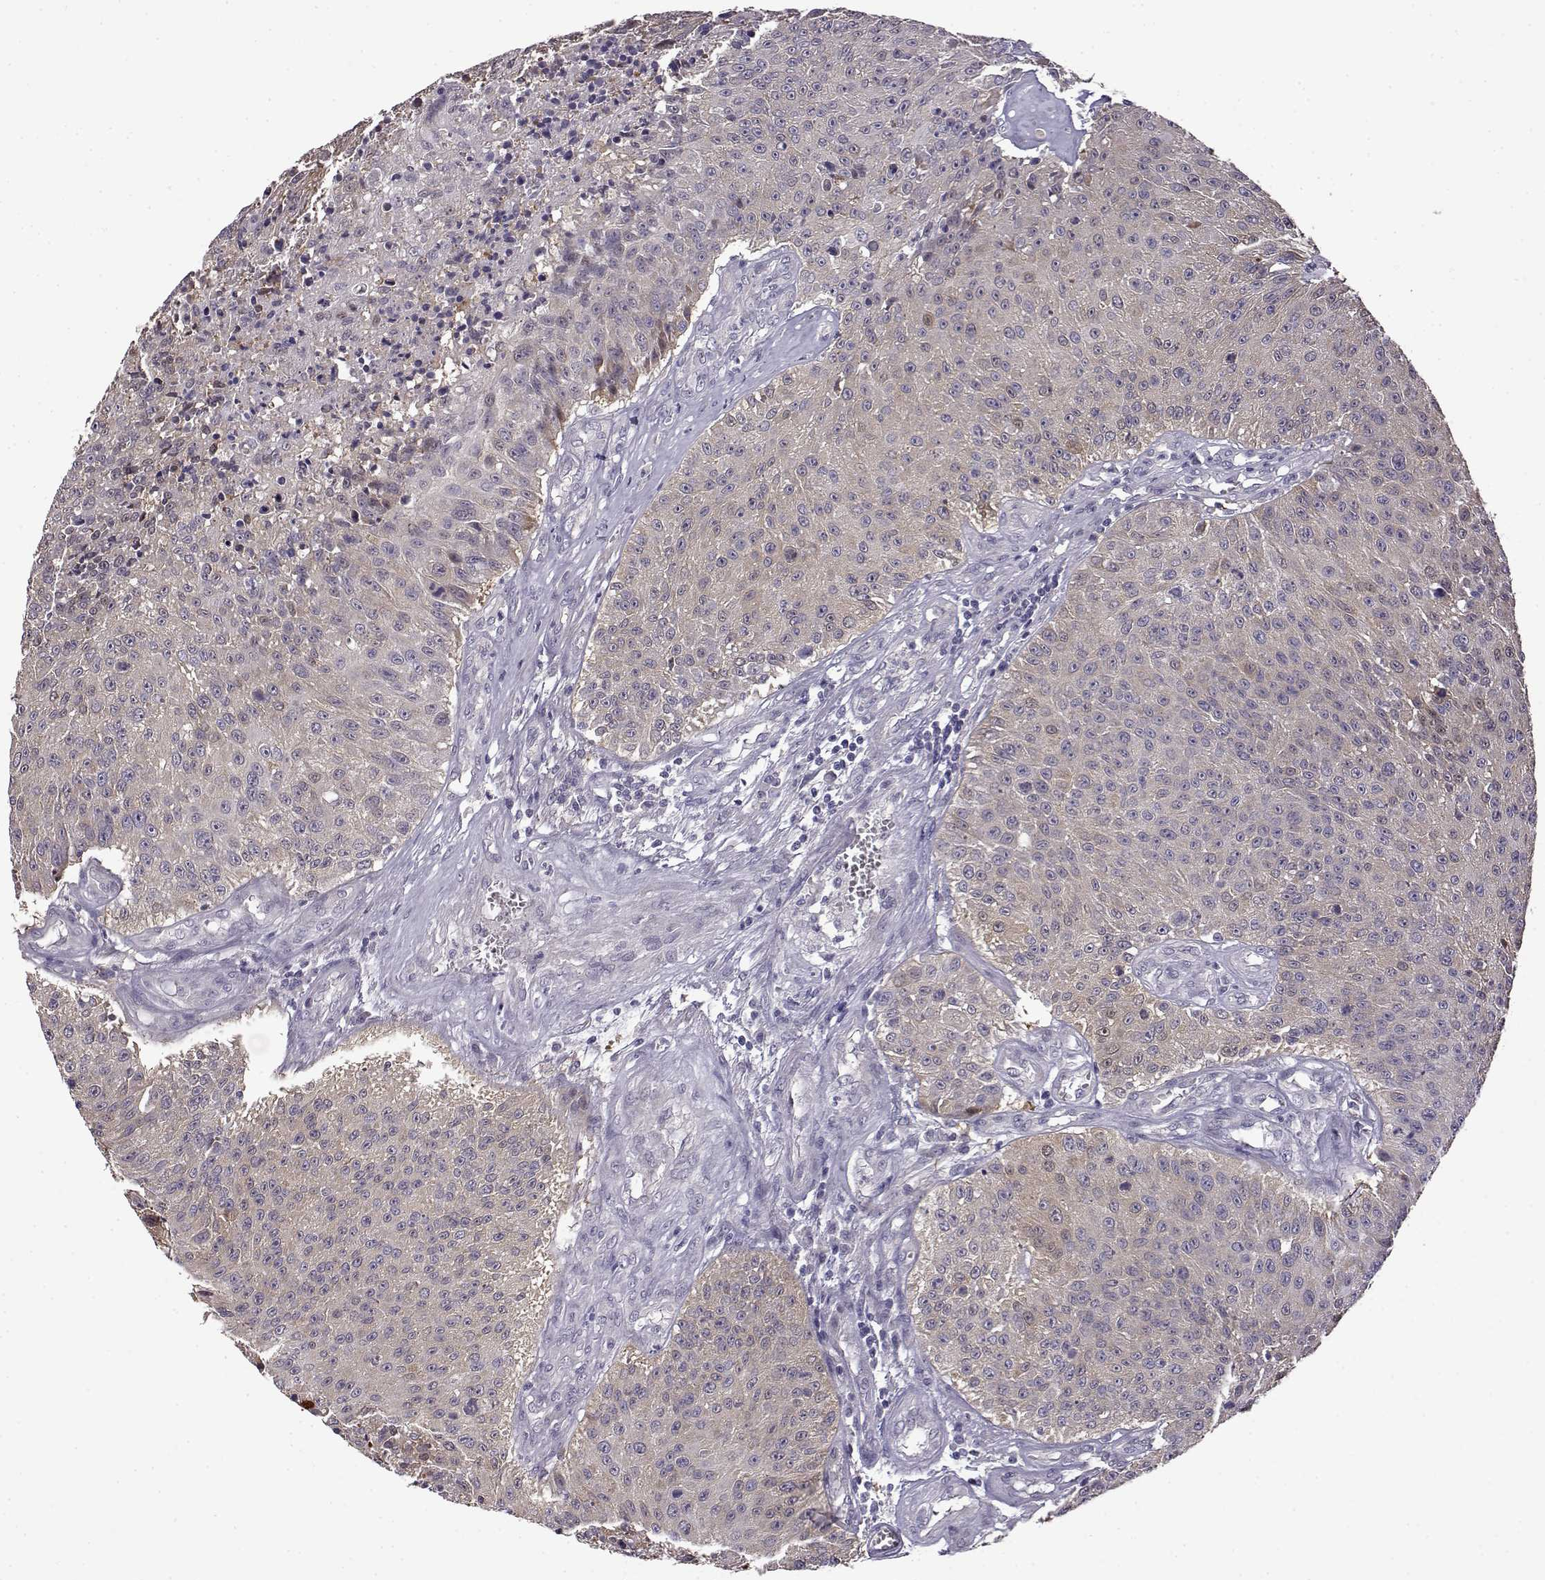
{"staining": {"intensity": "weak", "quantity": "<25%", "location": "cytoplasmic/membranous"}, "tissue": "urothelial cancer", "cell_type": "Tumor cells", "image_type": "cancer", "snomed": [{"axis": "morphology", "description": "Urothelial carcinoma, NOS"}, {"axis": "topography", "description": "Urinary bladder"}], "caption": "This is a micrograph of IHC staining of transitional cell carcinoma, which shows no staining in tumor cells.", "gene": "VGF", "patient": {"sex": "male", "age": 55}}